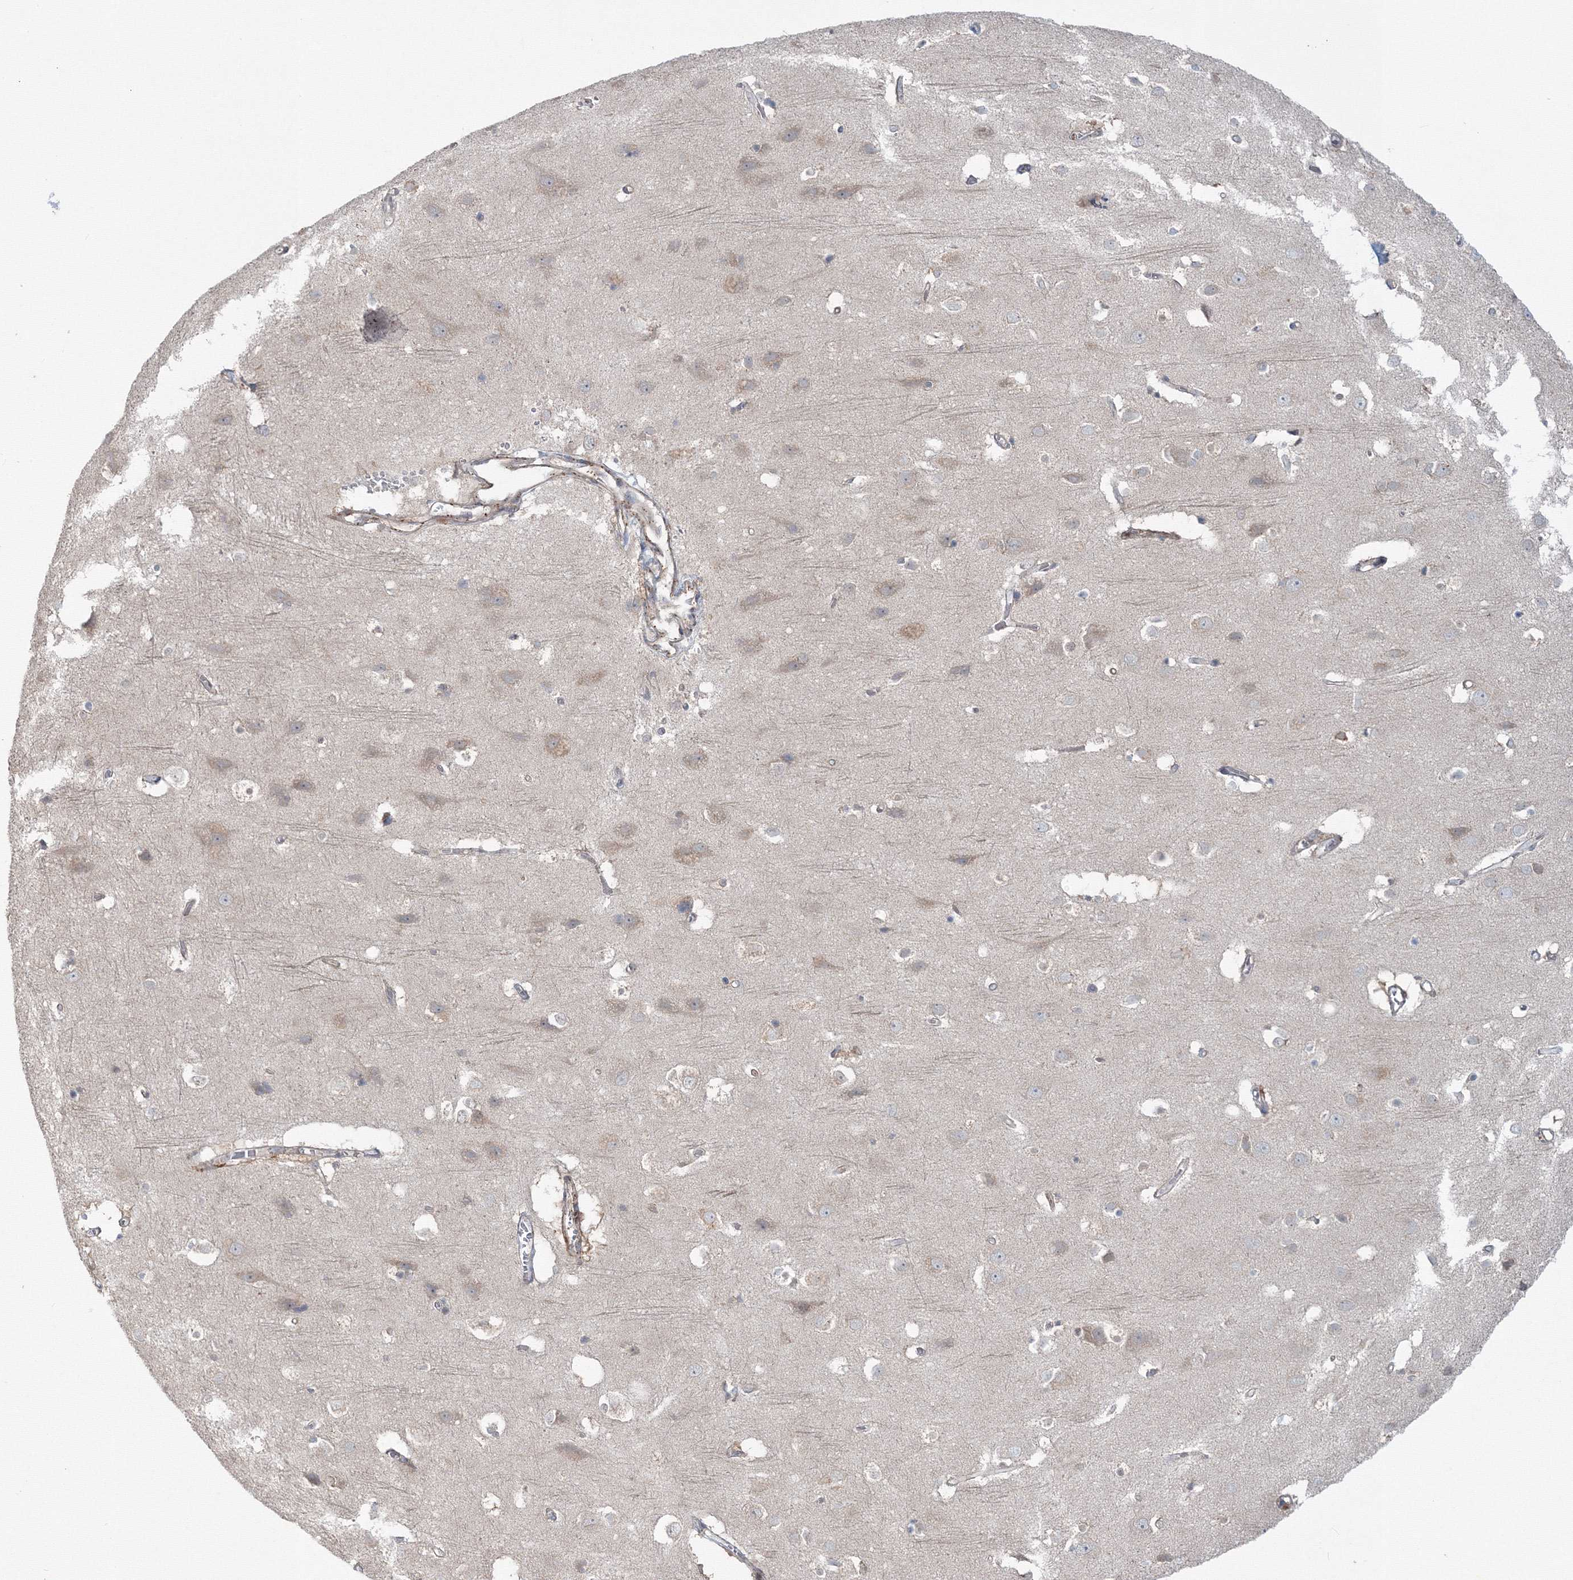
{"staining": {"intensity": "weak", "quantity": "<25%", "location": "cytoplasmic/membranous"}, "tissue": "cerebral cortex", "cell_type": "Endothelial cells", "image_type": "normal", "snomed": [{"axis": "morphology", "description": "Normal tissue, NOS"}, {"axis": "topography", "description": "Cerebral cortex"}], "caption": "Protein analysis of unremarkable cerebral cortex exhibits no significant staining in endothelial cells.", "gene": "MKRN2", "patient": {"sex": "male", "age": 54}}